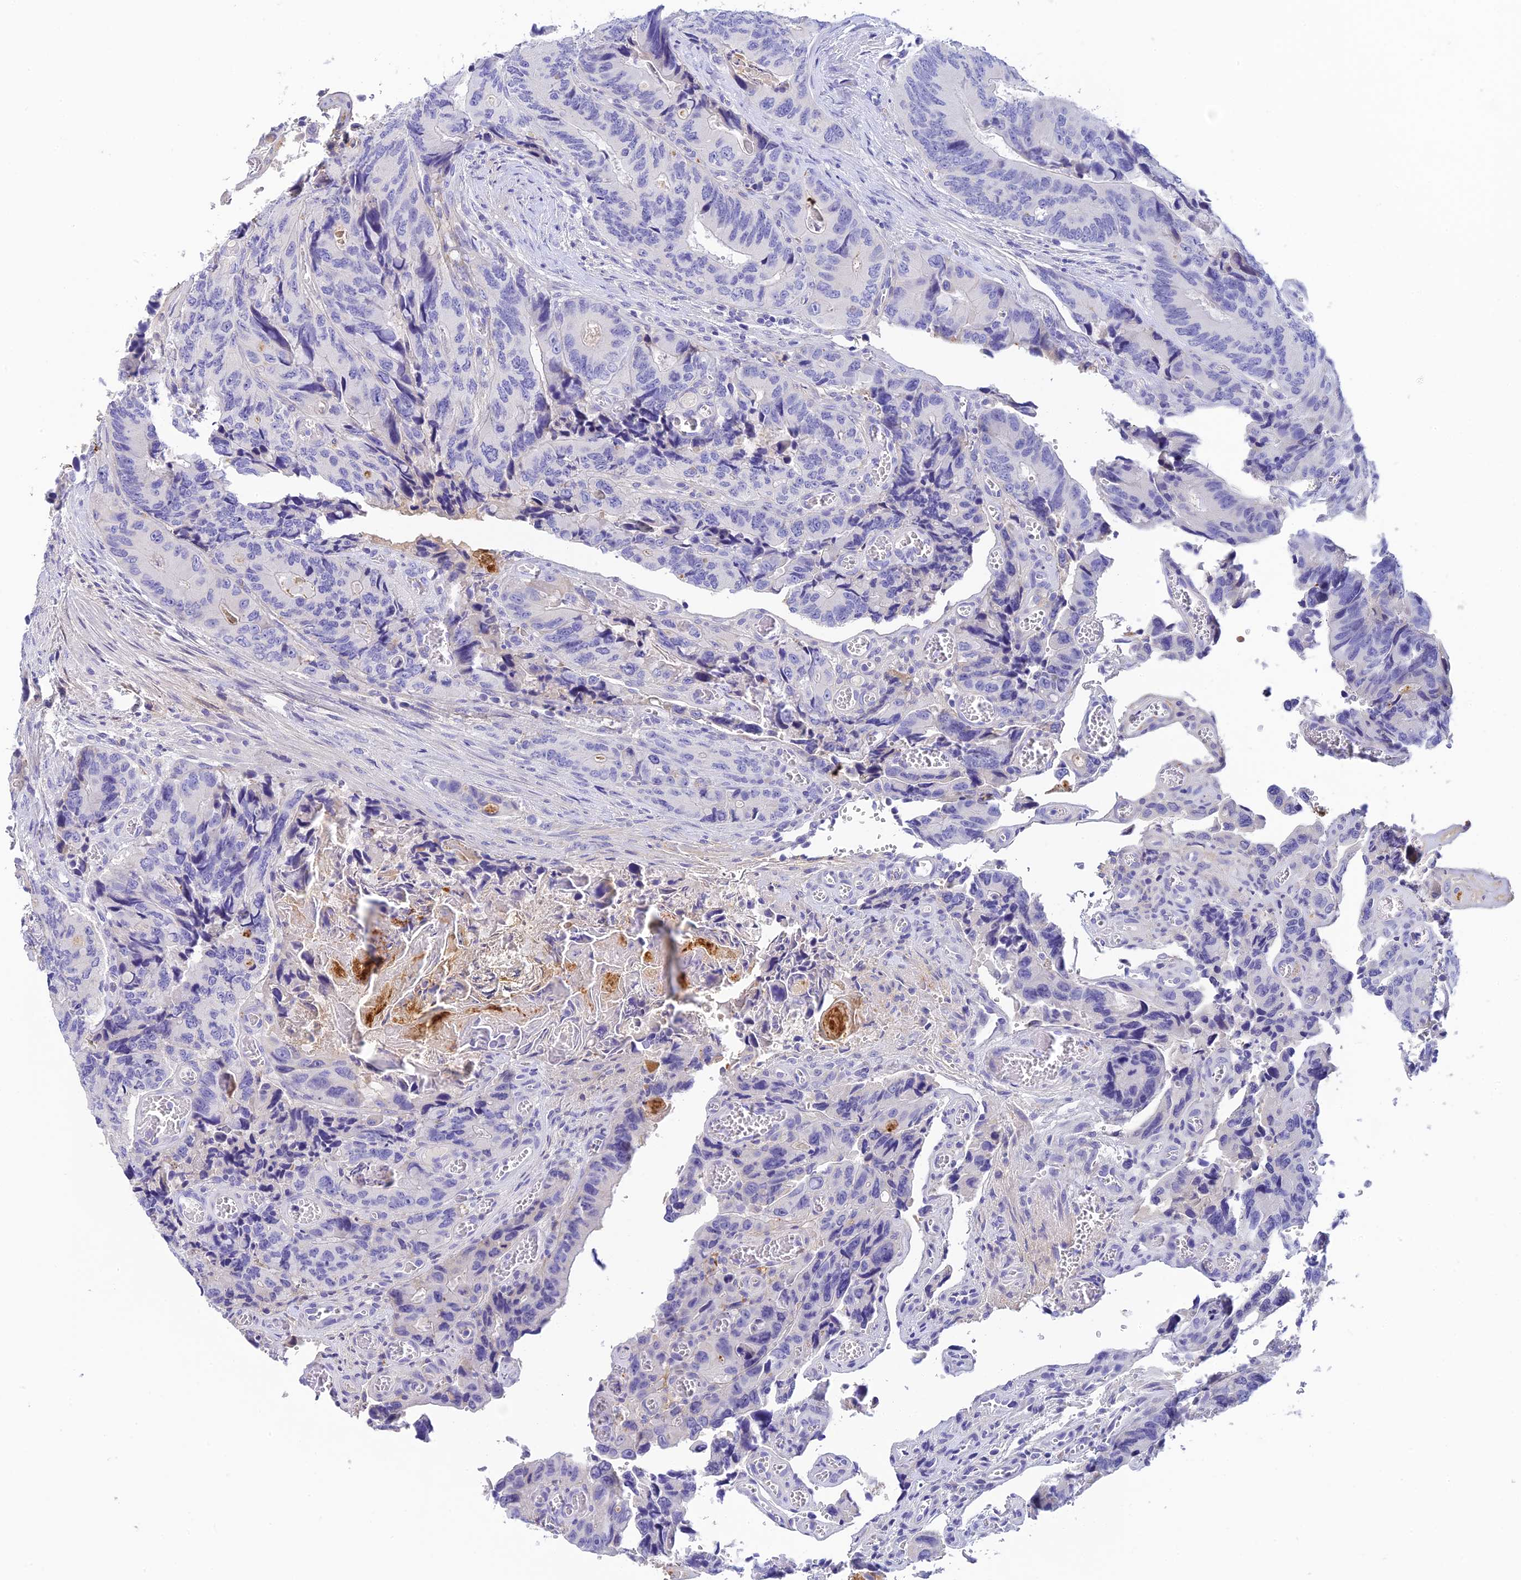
{"staining": {"intensity": "negative", "quantity": "none", "location": "none"}, "tissue": "colorectal cancer", "cell_type": "Tumor cells", "image_type": "cancer", "snomed": [{"axis": "morphology", "description": "Adenocarcinoma, NOS"}, {"axis": "topography", "description": "Colon"}], "caption": "Immunohistochemistry histopathology image of colorectal cancer (adenocarcinoma) stained for a protein (brown), which reveals no staining in tumor cells.", "gene": "C12orf29", "patient": {"sex": "male", "age": 84}}